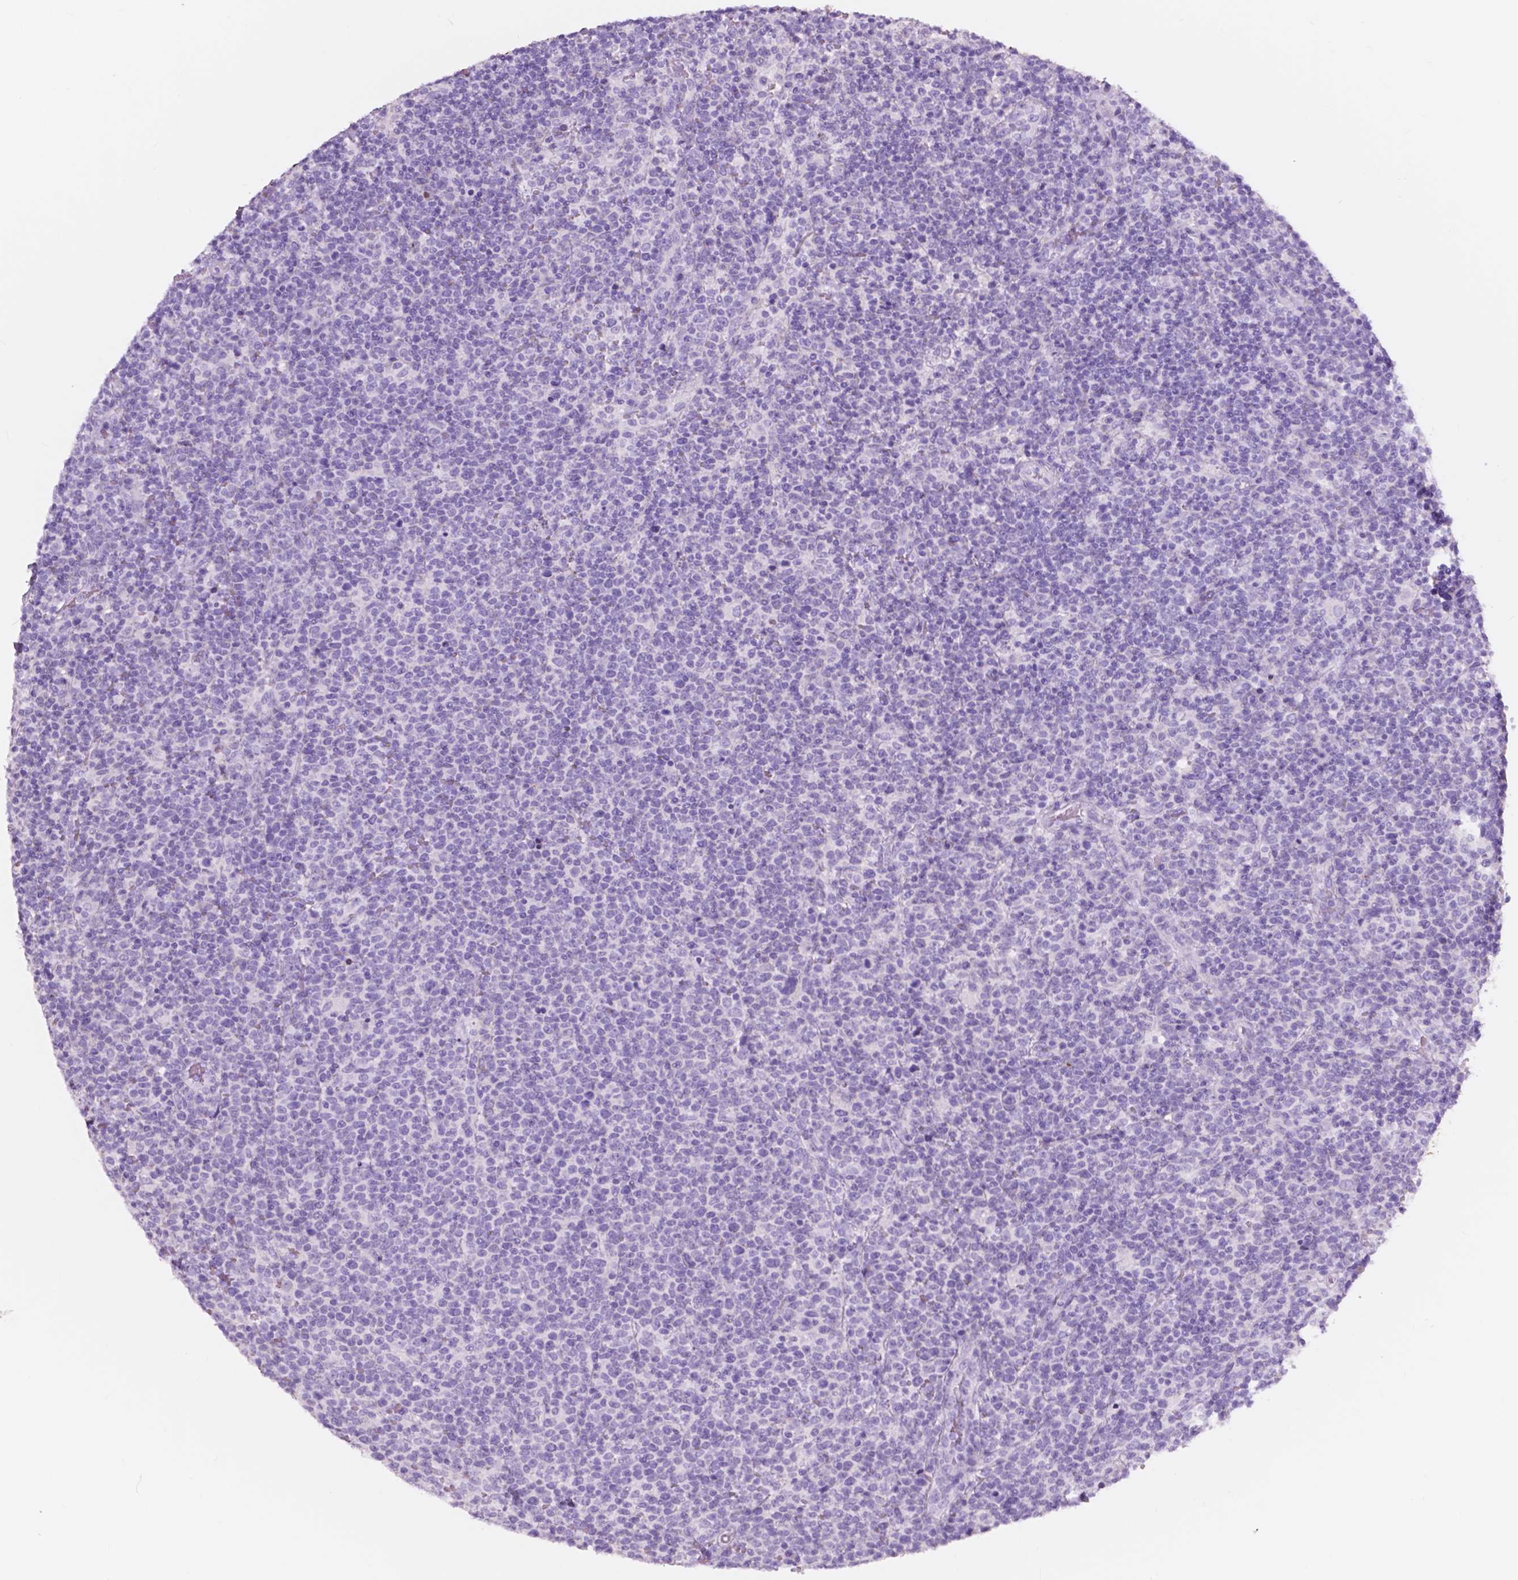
{"staining": {"intensity": "negative", "quantity": "none", "location": "none"}, "tissue": "lymphoma", "cell_type": "Tumor cells", "image_type": "cancer", "snomed": [{"axis": "morphology", "description": "Malignant lymphoma, non-Hodgkin's type, High grade"}, {"axis": "topography", "description": "Lymph node"}], "caption": "Tumor cells show no significant staining in malignant lymphoma, non-Hodgkin's type (high-grade).", "gene": "FXYD2", "patient": {"sex": "male", "age": 61}}